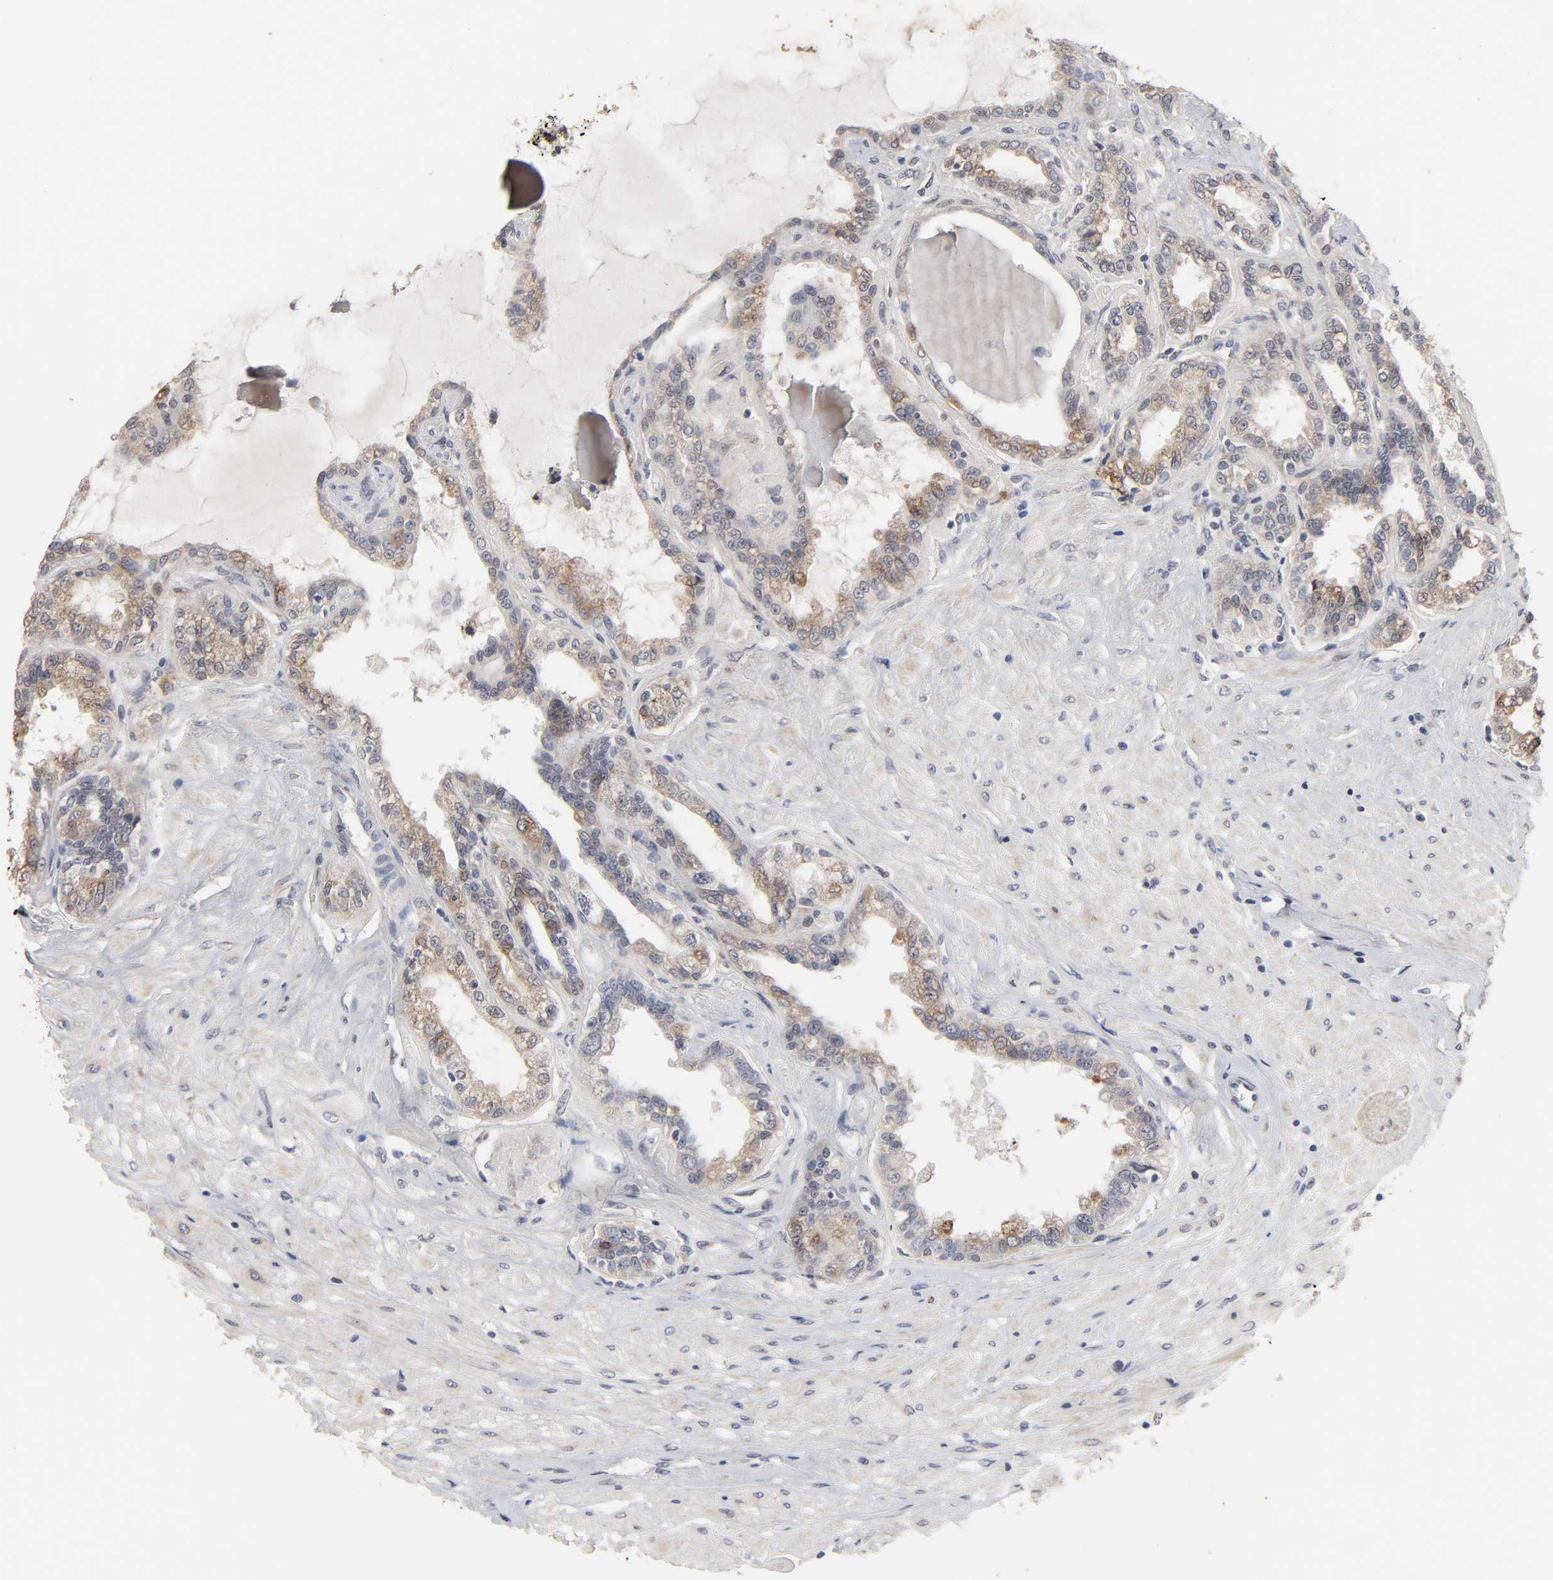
{"staining": {"intensity": "moderate", "quantity": ">75%", "location": "cytoplasmic/membranous,nuclear"}, "tissue": "seminal vesicle", "cell_type": "Glandular cells", "image_type": "normal", "snomed": [{"axis": "morphology", "description": "Normal tissue, NOS"}, {"axis": "morphology", "description": "Inflammation, NOS"}, {"axis": "topography", "description": "Urinary bladder"}, {"axis": "topography", "description": "Prostate"}, {"axis": "topography", "description": "Seminal veicle"}], "caption": "This image shows immunohistochemistry (IHC) staining of benign human seminal vesicle, with medium moderate cytoplasmic/membranous,nuclear positivity in approximately >75% of glandular cells.", "gene": "HNF4A", "patient": {"sex": "male", "age": 82}}